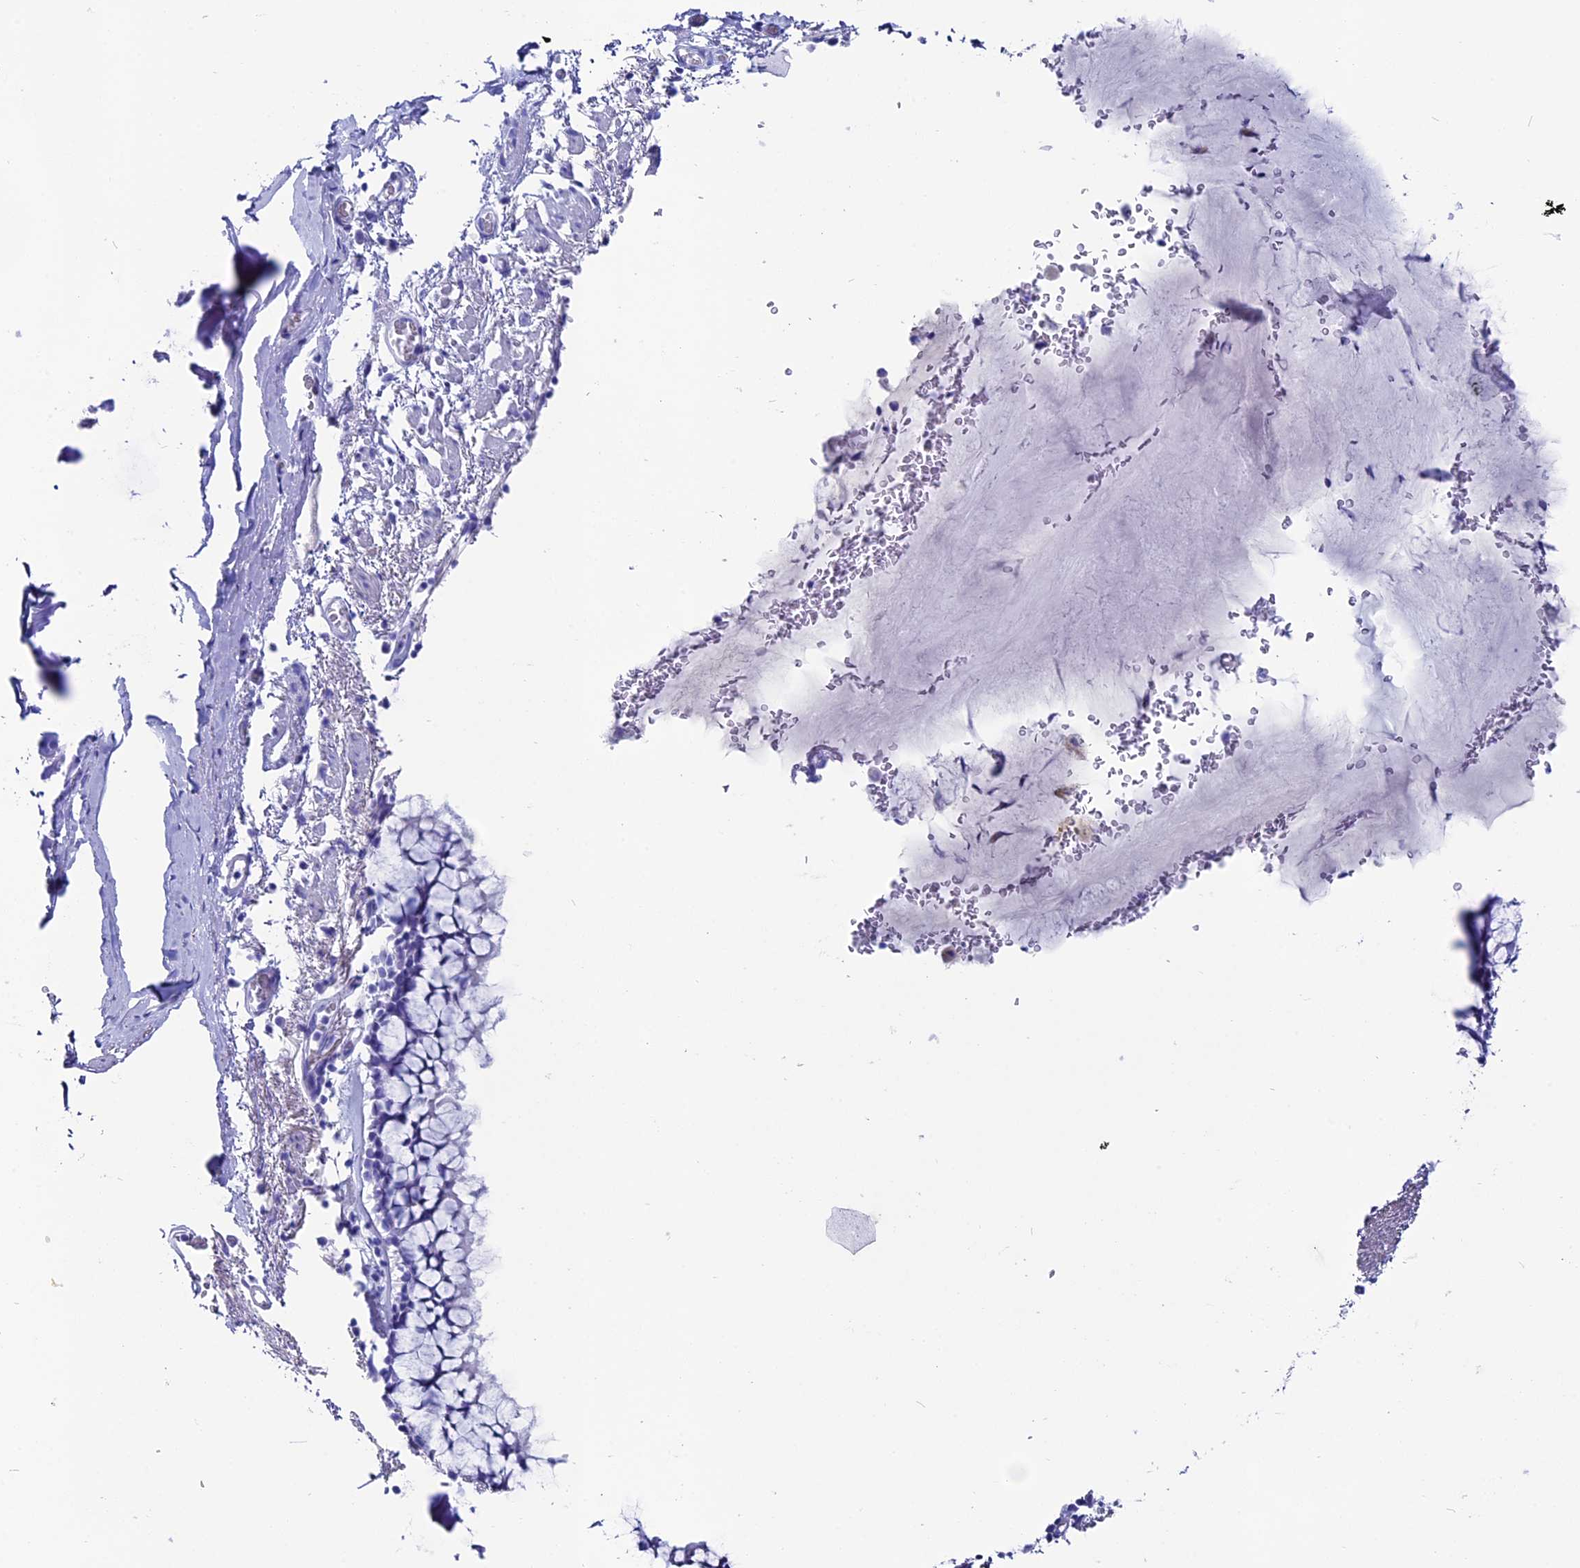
{"staining": {"intensity": "negative", "quantity": "none", "location": "none"}, "tissue": "bronchus", "cell_type": "Respiratory epithelial cells", "image_type": "normal", "snomed": [{"axis": "morphology", "description": "Normal tissue, NOS"}, {"axis": "topography", "description": "Bronchus"}], "caption": "An immunohistochemistry (IHC) histopathology image of unremarkable bronchus is shown. There is no staining in respiratory epithelial cells of bronchus. The staining was performed using DAB to visualize the protein expression in brown, while the nuclei were stained in blue with hematoxylin (Magnification: 20x).", "gene": "ANKRD29", "patient": {"sex": "male", "age": 65}}